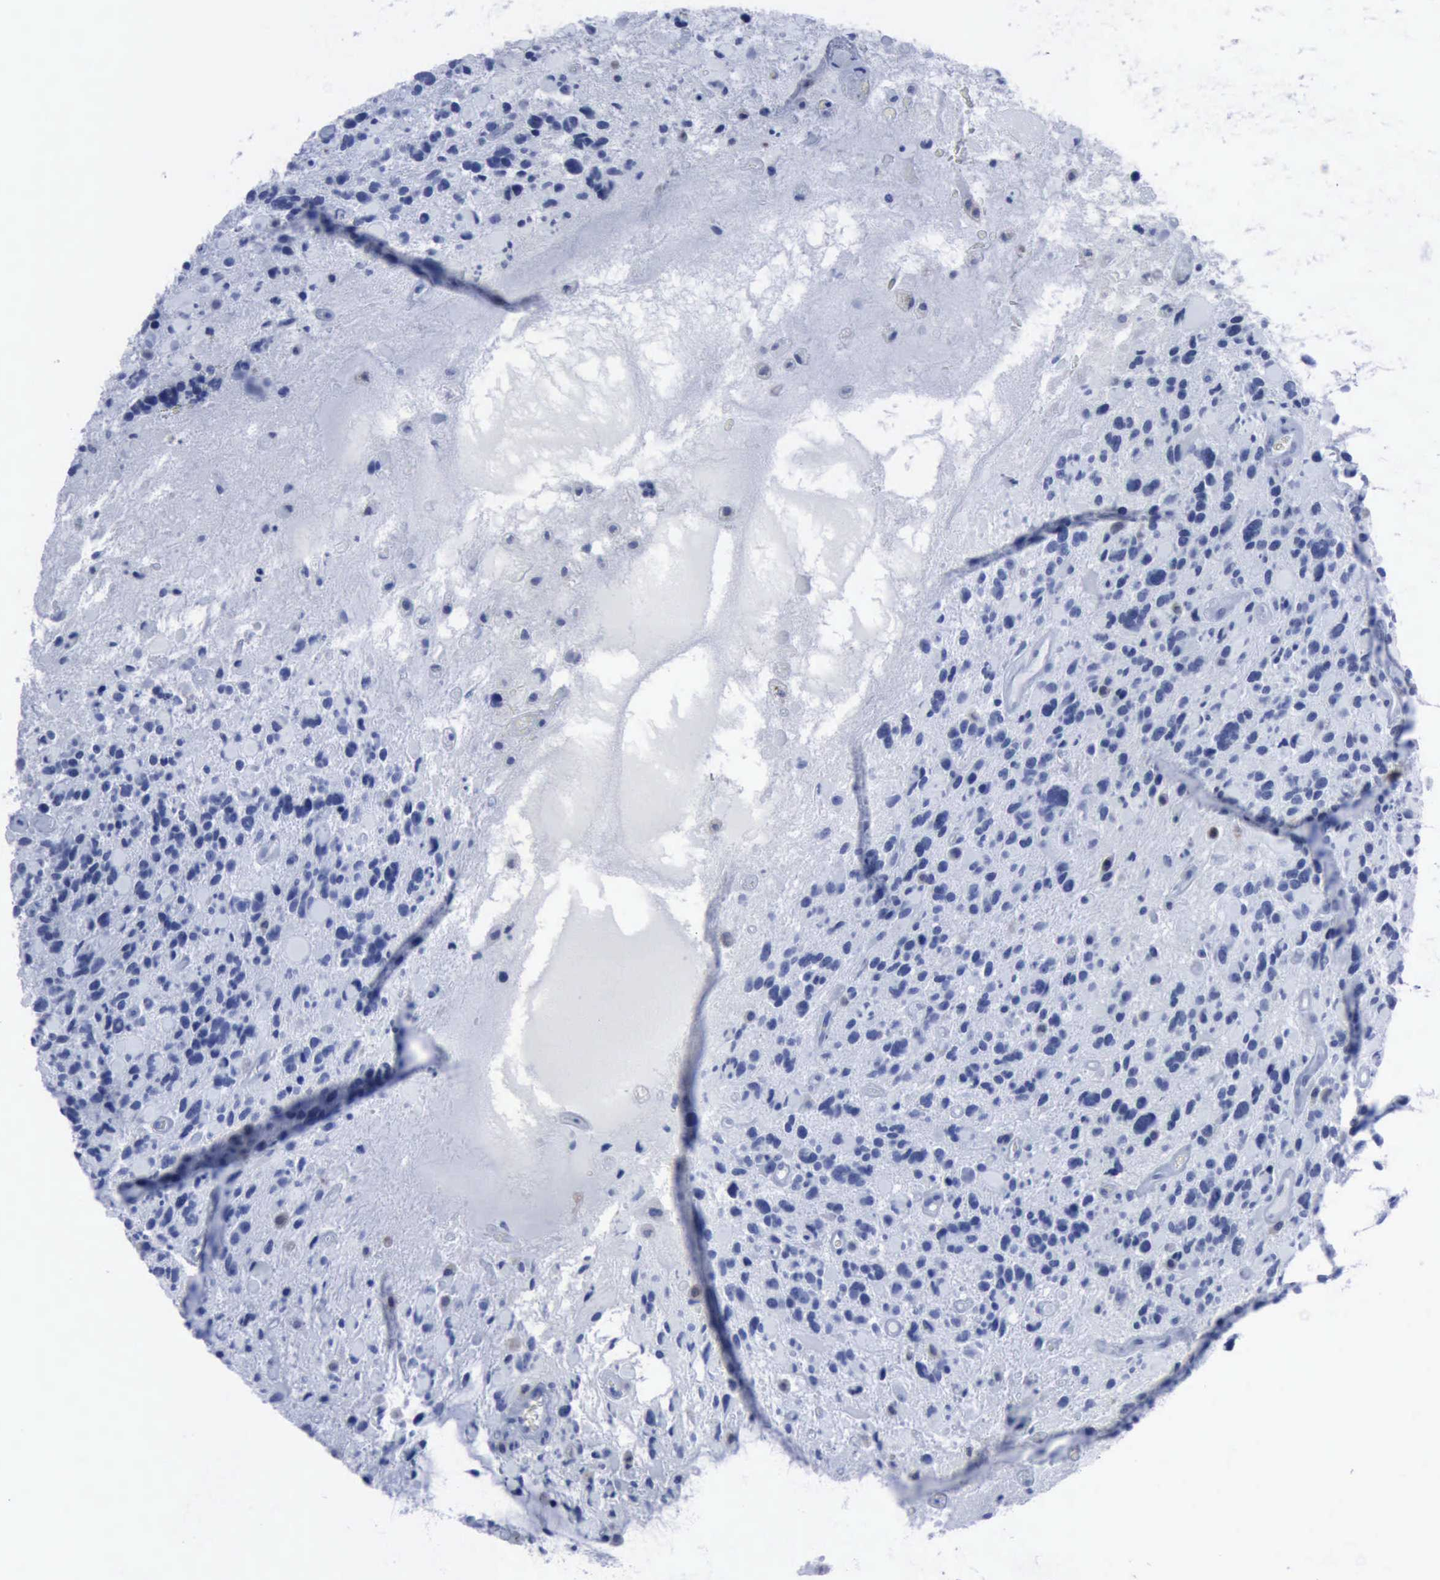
{"staining": {"intensity": "negative", "quantity": "none", "location": "none"}, "tissue": "glioma", "cell_type": "Tumor cells", "image_type": "cancer", "snomed": [{"axis": "morphology", "description": "Glioma, malignant, High grade"}, {"axis": "topography", "description": "Brain"}], "caption": "High-grade glioma (malignant) was stained to show a protein in brown. There is no significant positivity in tumor cells.", "gene": "CSTA", "patient": {"sex": "female", "age": 37}}